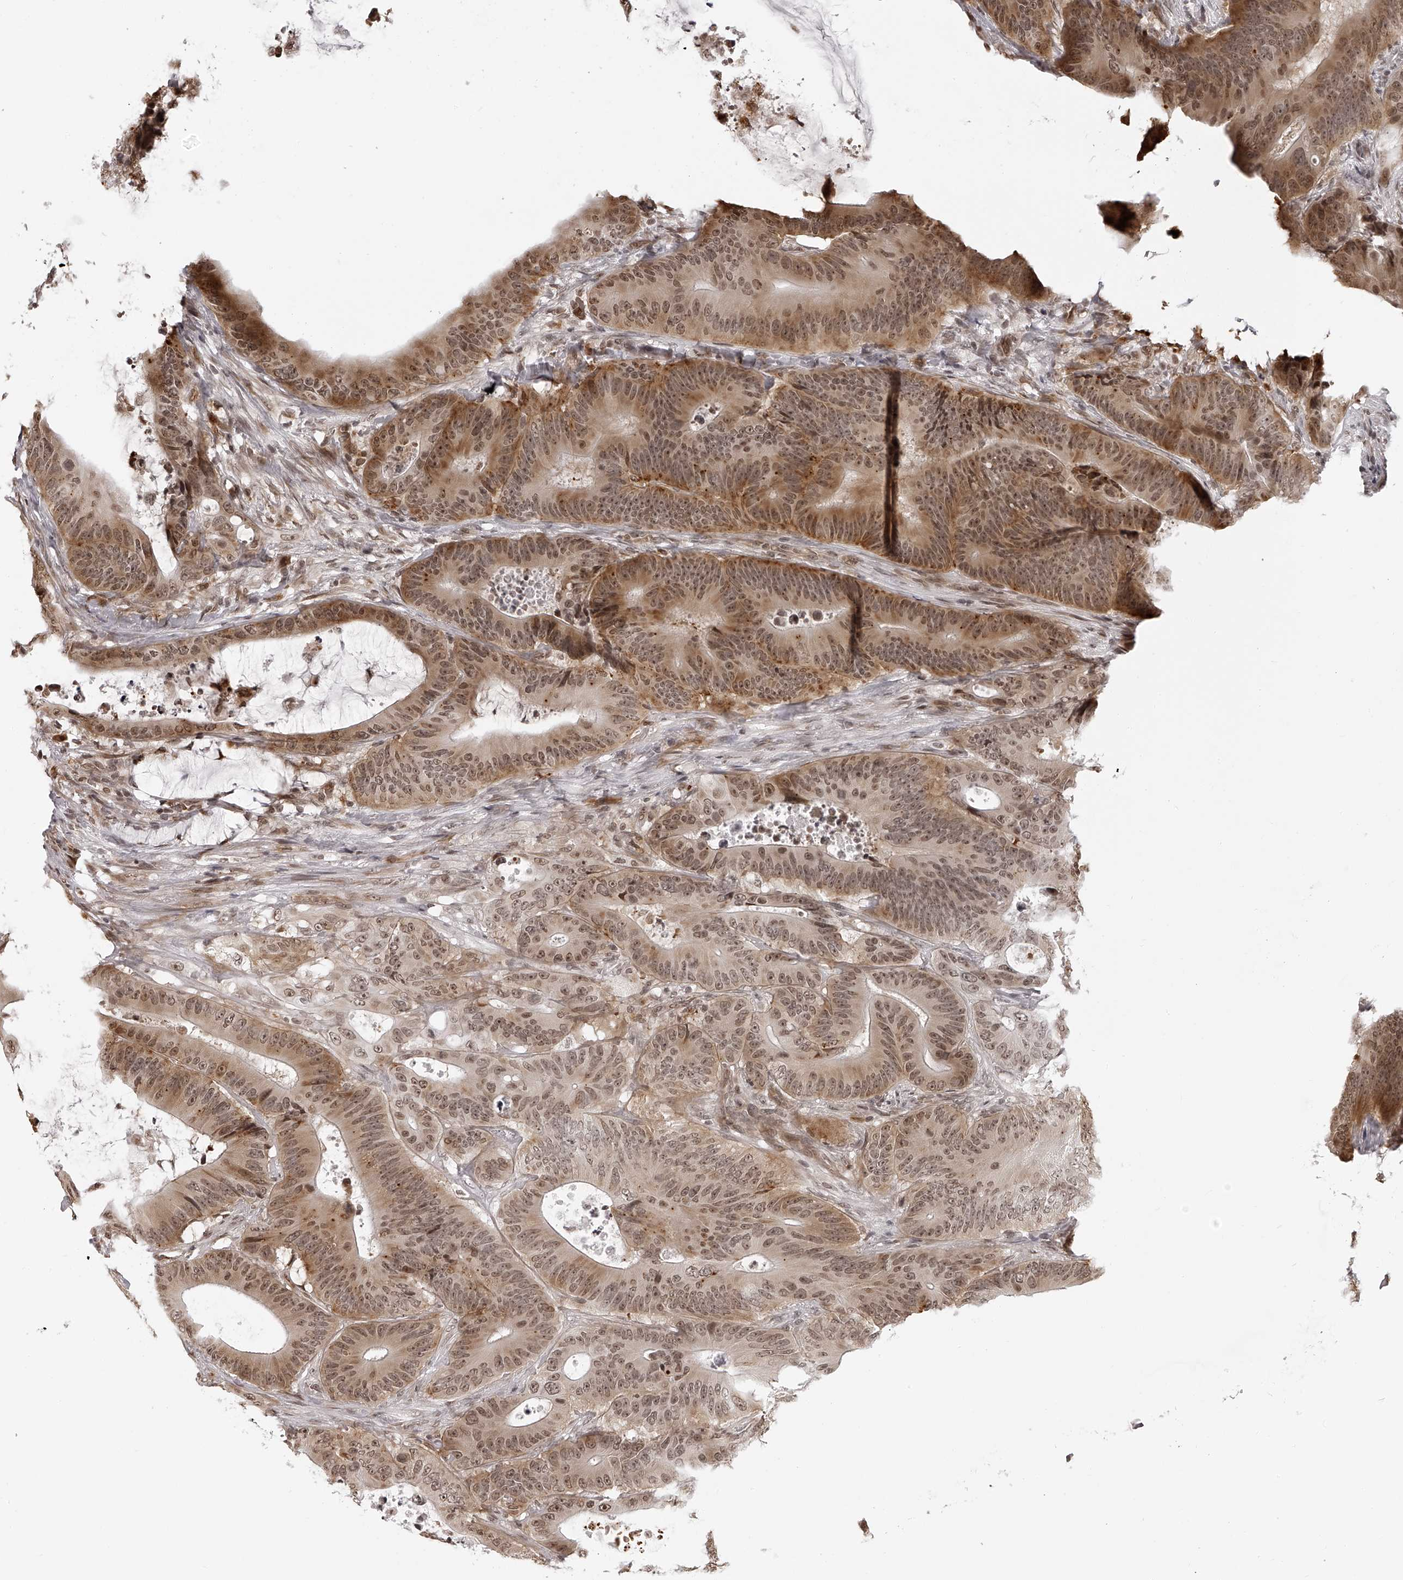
{"staining": {"intensity": "moderate", "quantity": ">75%", "location": "cytoplasmic/membranous,nuclear"}, "tissue": "colorectal cancer", "cell_type": "Tumor cells", "image_type": "cancer", "snomed": [{"axis": "morphology", "description": "Adenocarcinoma, NOS"}, {"axis": "topography", "description": "Colon"}], "caption": "Colorectal adenocarcinoma was stained to show a protein in brown. There is medium levels of moderate cytoplasmic/membranous and nuclear positivity in about >75% of tumor cells.", "gene": "ODF2L", "patient": {"sex": "male", "age": 83}}